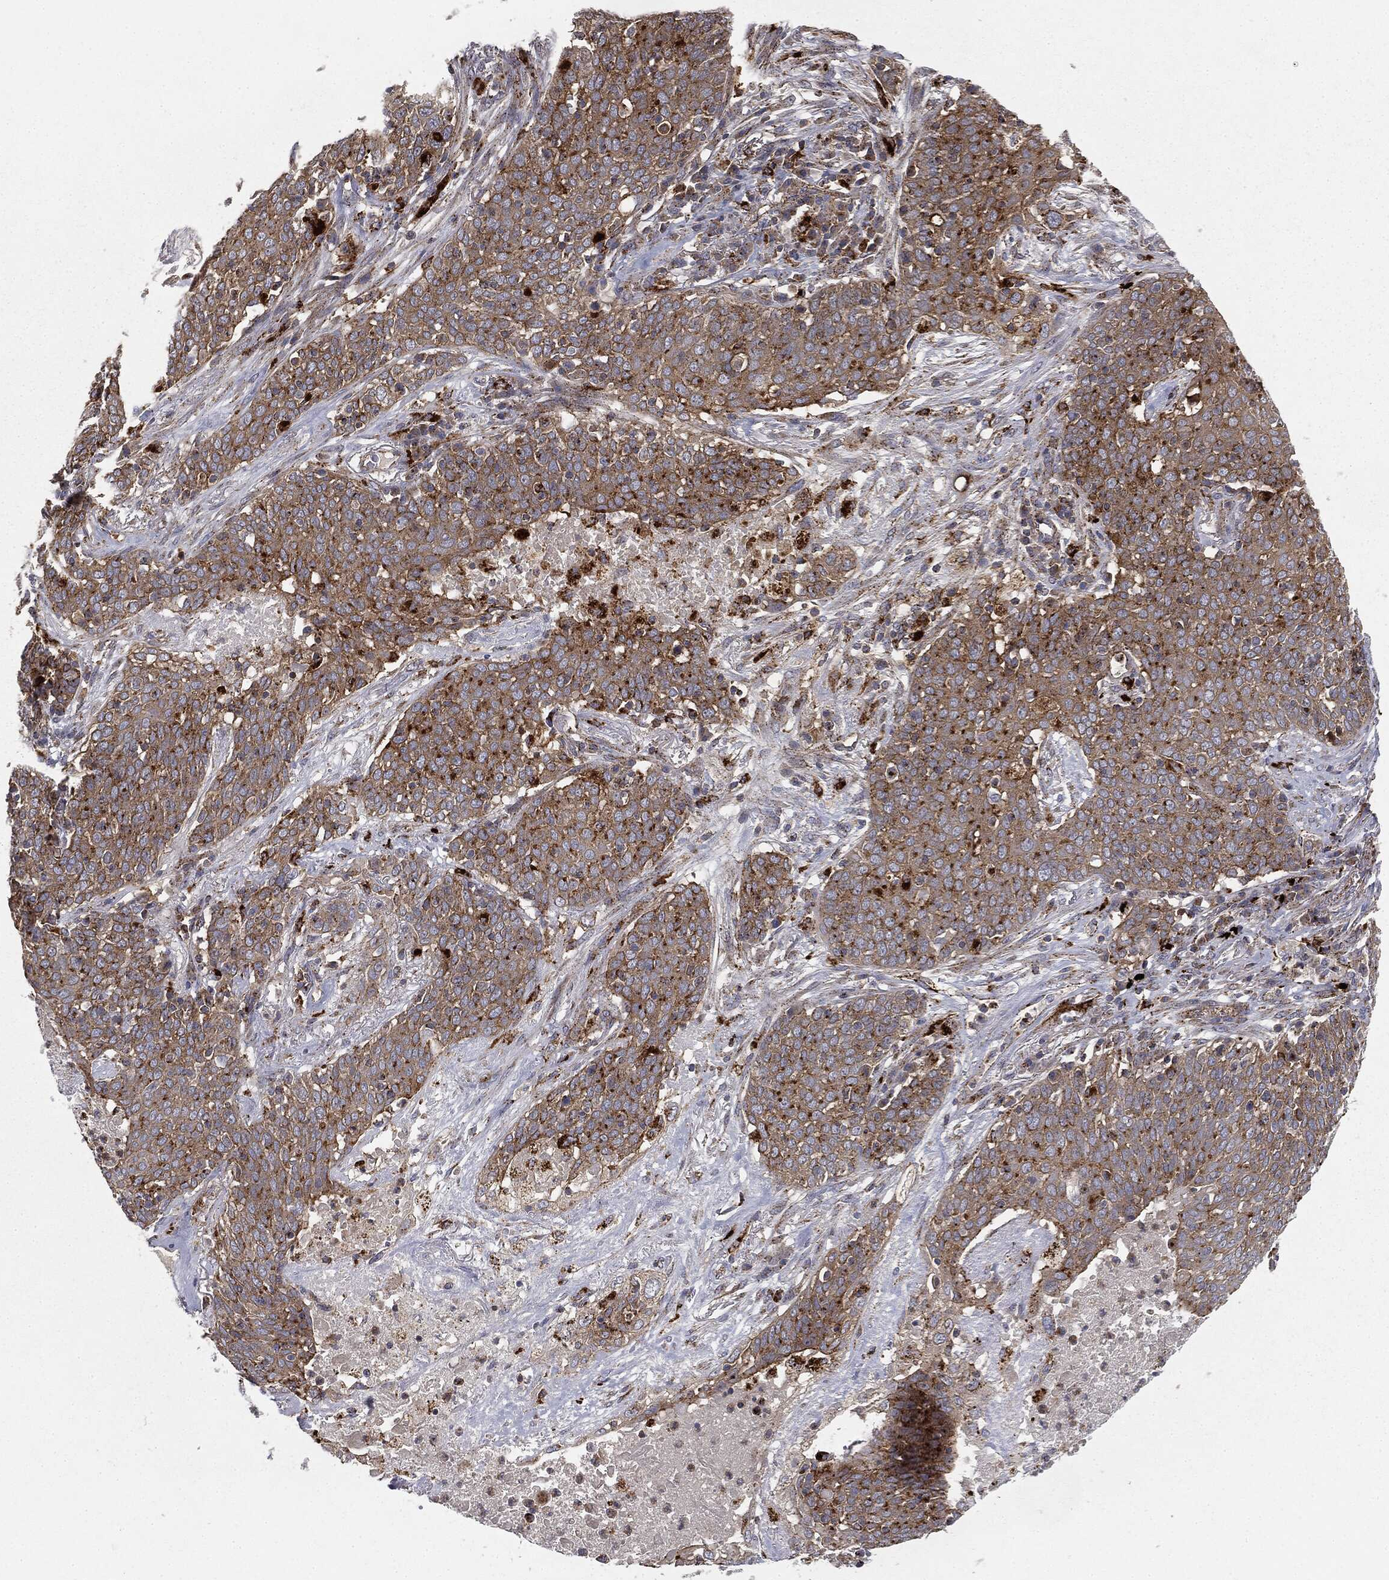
{"staining": {"intensity": "moderate", "quantity": "<25%", "location": "cytoplasmic/membranous"}, "tissue": "lung cancer", "cell_type": "Tumor cells", "image_type": "cancer", "snomed": [{"axis": "morphology", "description": "Squamous cell carcinoma, NOS"}, {"axis": "topography", "description": "Lung"}], "caption": "Moderate cytoplasmic/membranous protein positivity is seen in about <25% of tumor cells in lung cancer (squamous cell carcinoma).", "gene": "CTSA", "patient": {"sex": "male", "age": 82}}